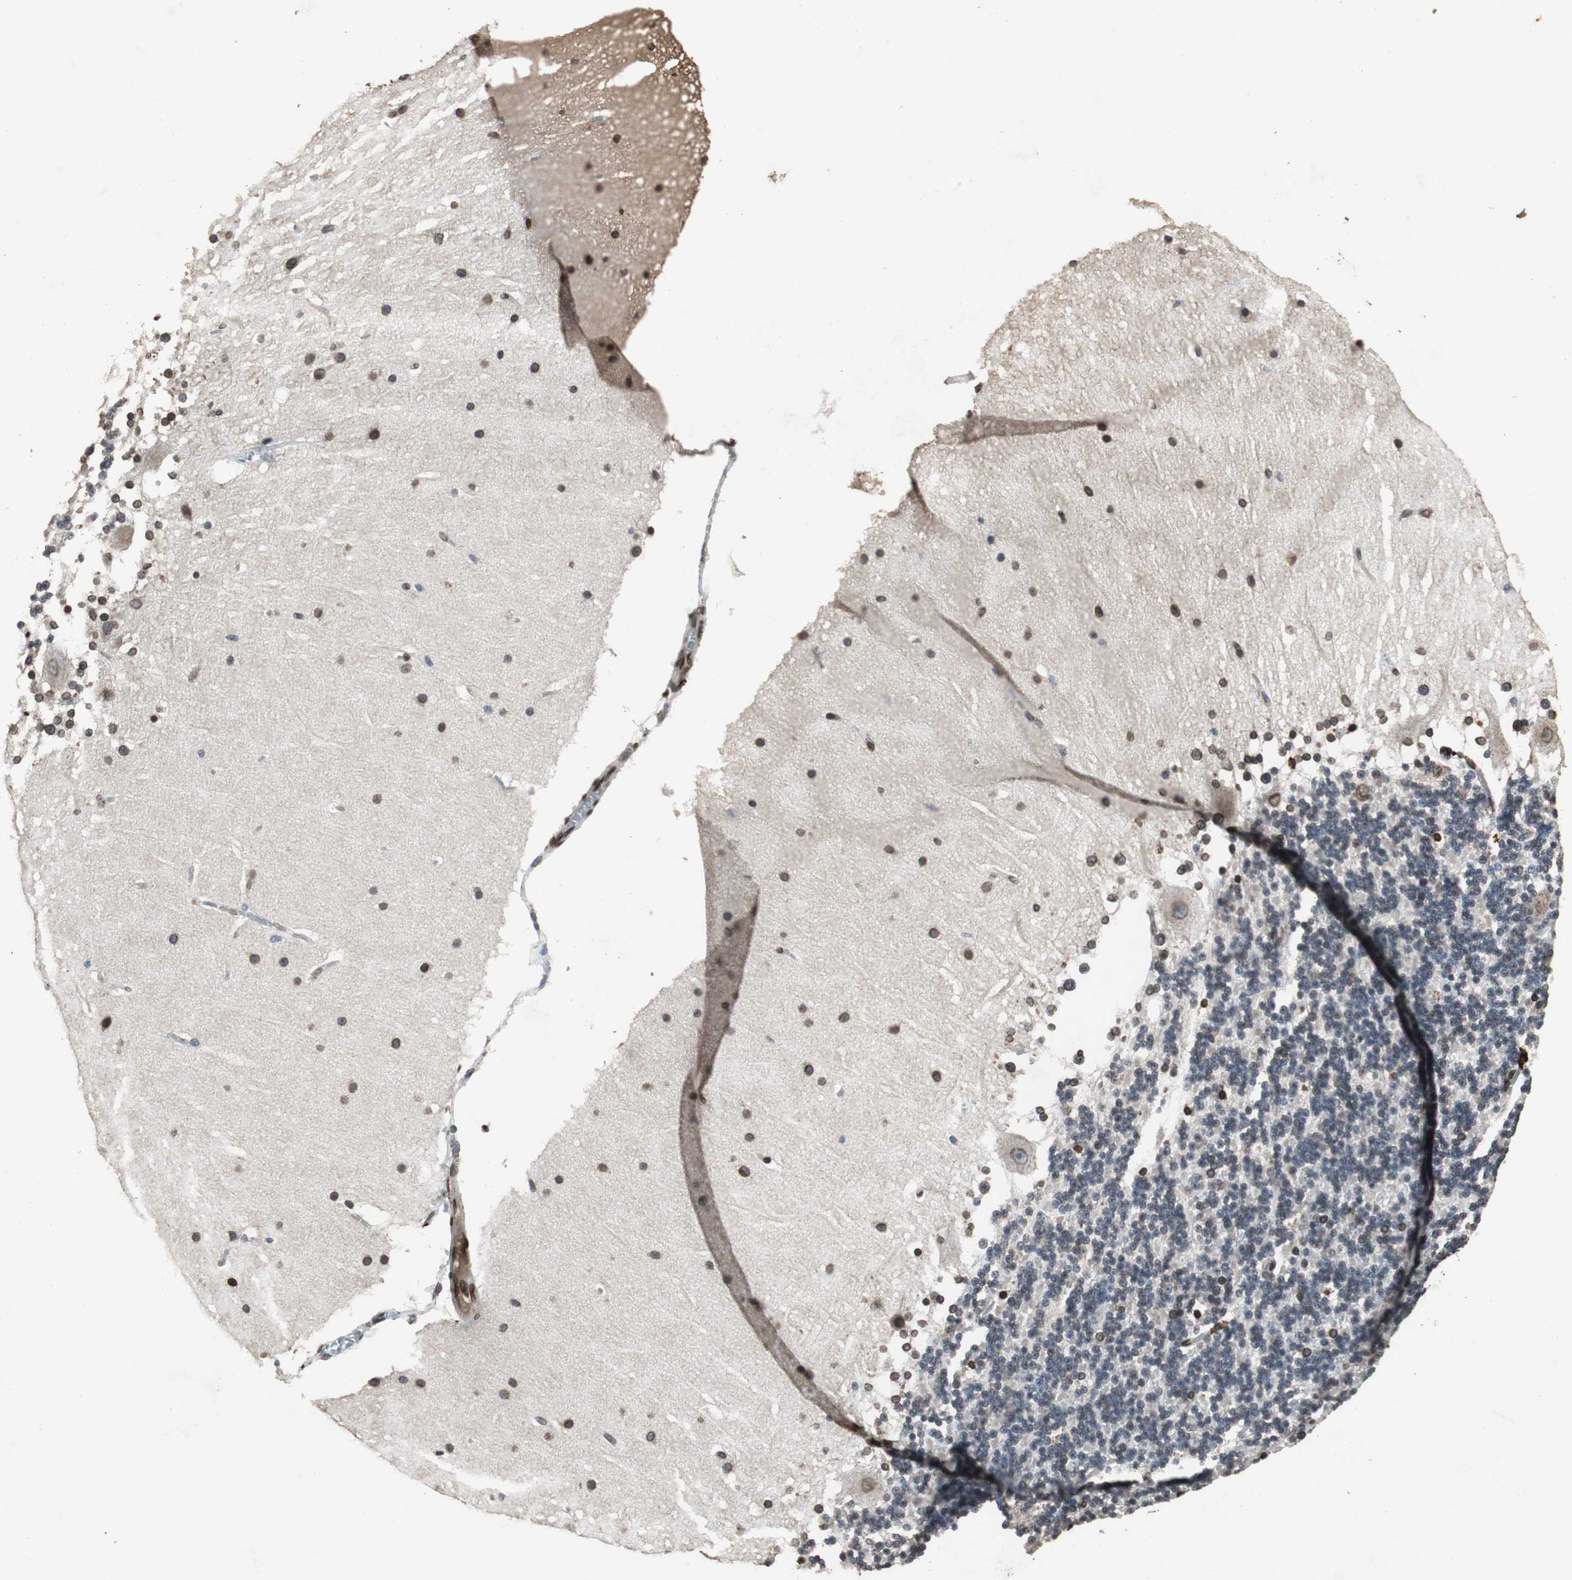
{"staining": {"intensity": "strong", "quantity": "25%-75%", "location": "cytoplasmic/membranous,nuclear"}, "tissue": "cerebellum", "cell_type": "Cells in granular layer", "image_type": "normal", "snomed": [{"axis": "morphology", "description": "Normal tissue, NOS"}, {"axis": "topography", "description": "Cerebellum"}], "caption": "Strong cytoplasmic/membranous,nuclear protein expression is seen in about 25%-75% of cells in granular layer in cerebellum. (brown staining indicates protein expression, while blue staining denotes nuclei).", "gene": "LMNA", "patient": {"sex": "female", "age": 19}}